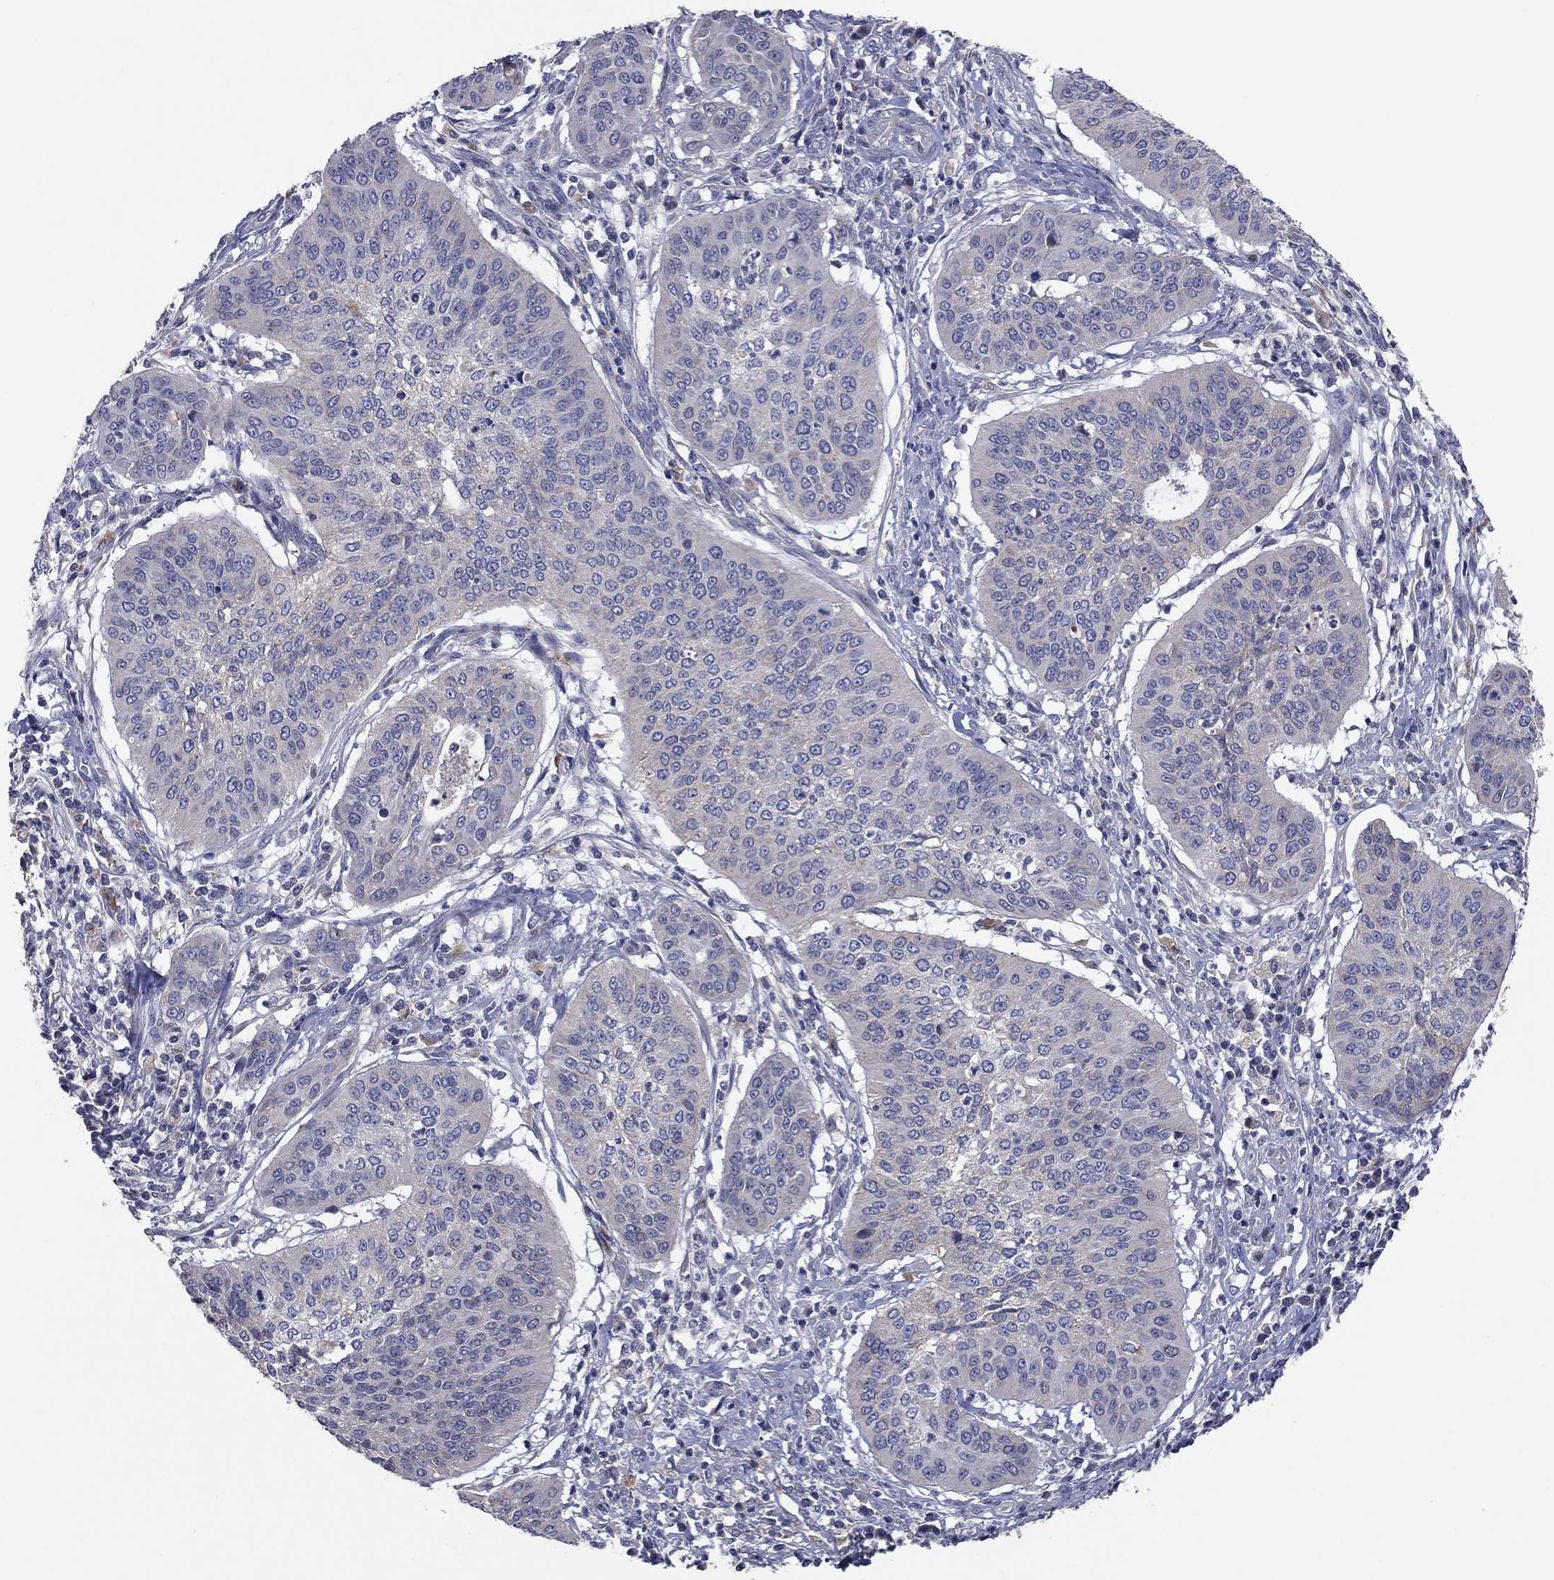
{"staining": {"intensity": "negative", "quantity": "none", "location": "none"}, "tissue": "cervical cancer", "cell_type": "Tumor cells", "image_type": "cancer", "snomed": [{"axis": "morphology", "description": "Normal tissue, NOS"}, {"axis": "morphology", "description": "Squamous cell carcinoma, NOS"}, {"axis": "topography", "description": "Cervix"}], "caption": "Squamous cell carcinoma (cervical) was stained to show a protein in brown. There is no significant expression in tumor cells.", "gene": "PTGDS", "patient": {"sex": "female", "age": 39}}